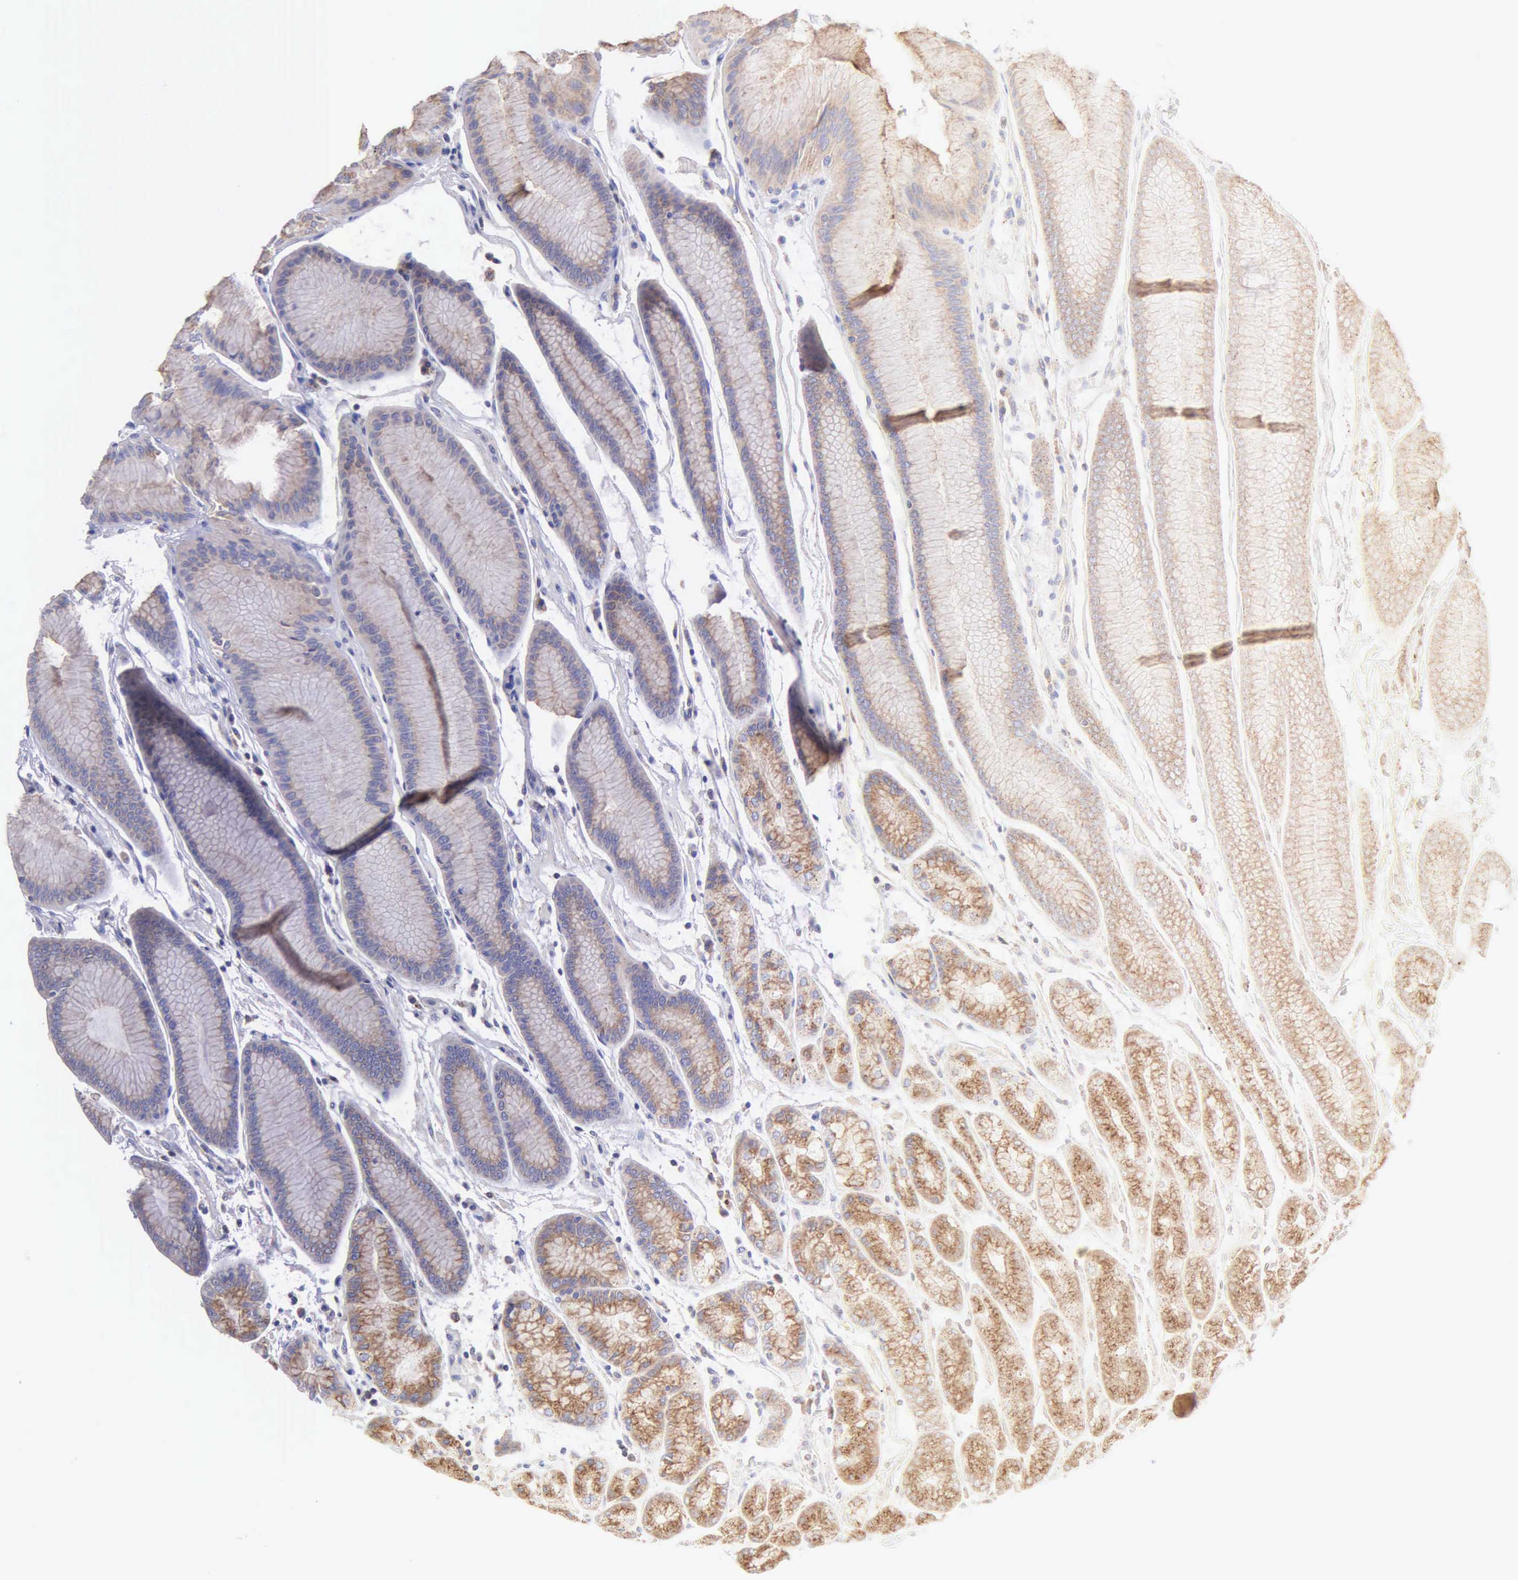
{"staining": {"intensity": "moderate", "quantity": ">75%", "location": "cytoplasmic/membranous"}, "tissue": "stomach", "cell_type": "Glandular cells", "image_type": "normal", "snomed": [{"axis": "morphology", "description": "Normal tissue, NOS"}, {"axis": "topography", "description": "Stomach, upper"}], "caption": "Immunohistochemical staining of benign human stomach reveals medium levels of moderate cytoplasmic/membranous staining in about >75% of glandular cells. (Stains: DAB in brown, nuclei in blue, Microscopy: brightfield microscopy at high magnification).", "gene": "CTAGE15", "patient": {"sex": "male", "age": 72}}